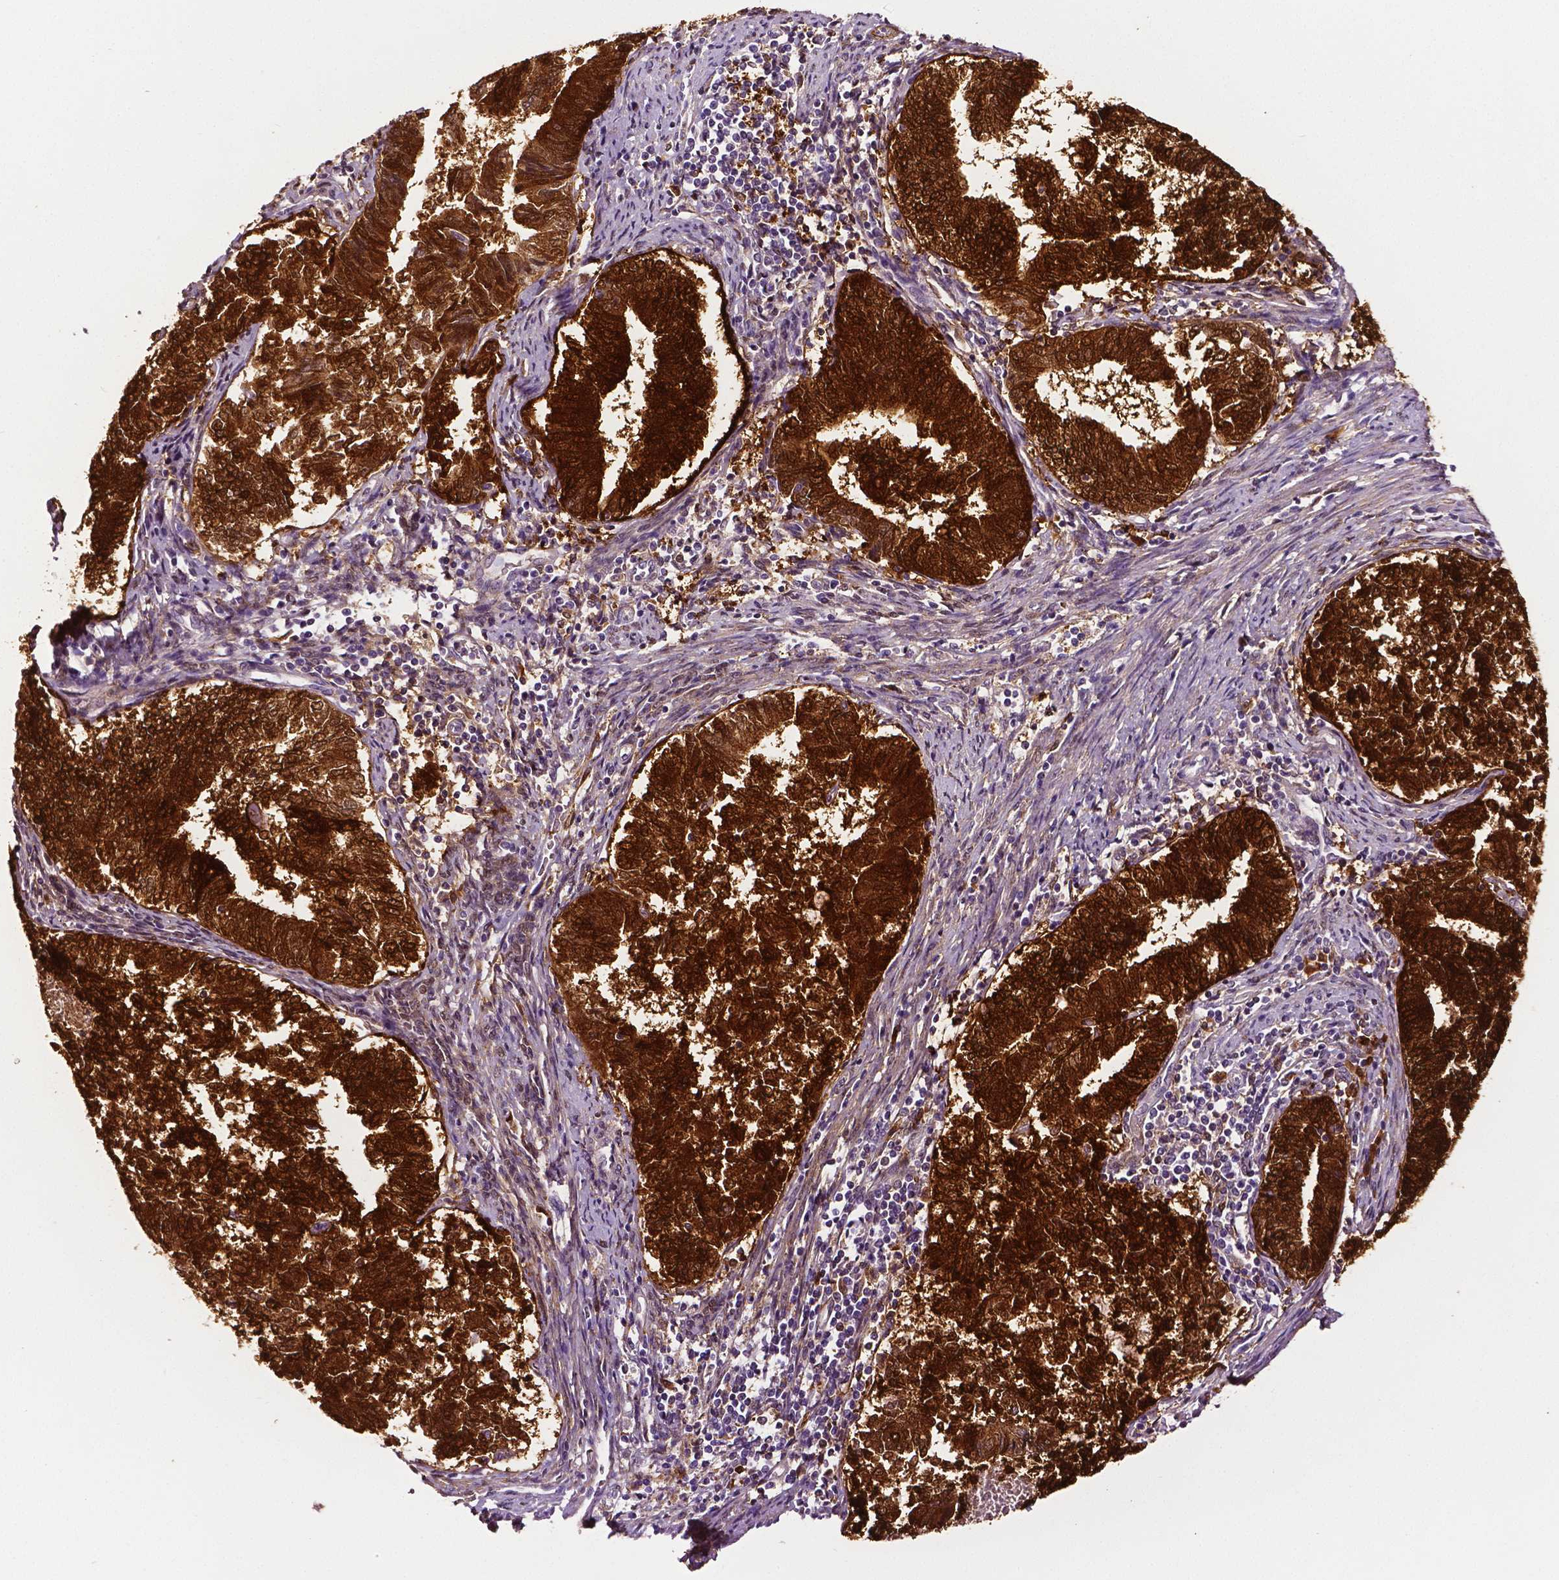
{"staining": {"intensity": "strong", "quantity": ">75%", "location": "cytoplasmic/membranous"}, "tissue": "endometrial cancer", "cell_type": "Tumor cells", "image_type": "cancer", "snomed": [{"axis": "morphology", "description": "Adenocarcinoma, NOS"}, {"axis": "topography", "description": "Endometrium"}], "caption": "A high-resolution image shows IHC staining of endometrial adenocarcinoma, which demonstrates strong cytoplasmic/membranous expression in about >75% of tumor cells.", "gene": "PHGDH", "patient": {"sex": "female", "age": 65}}